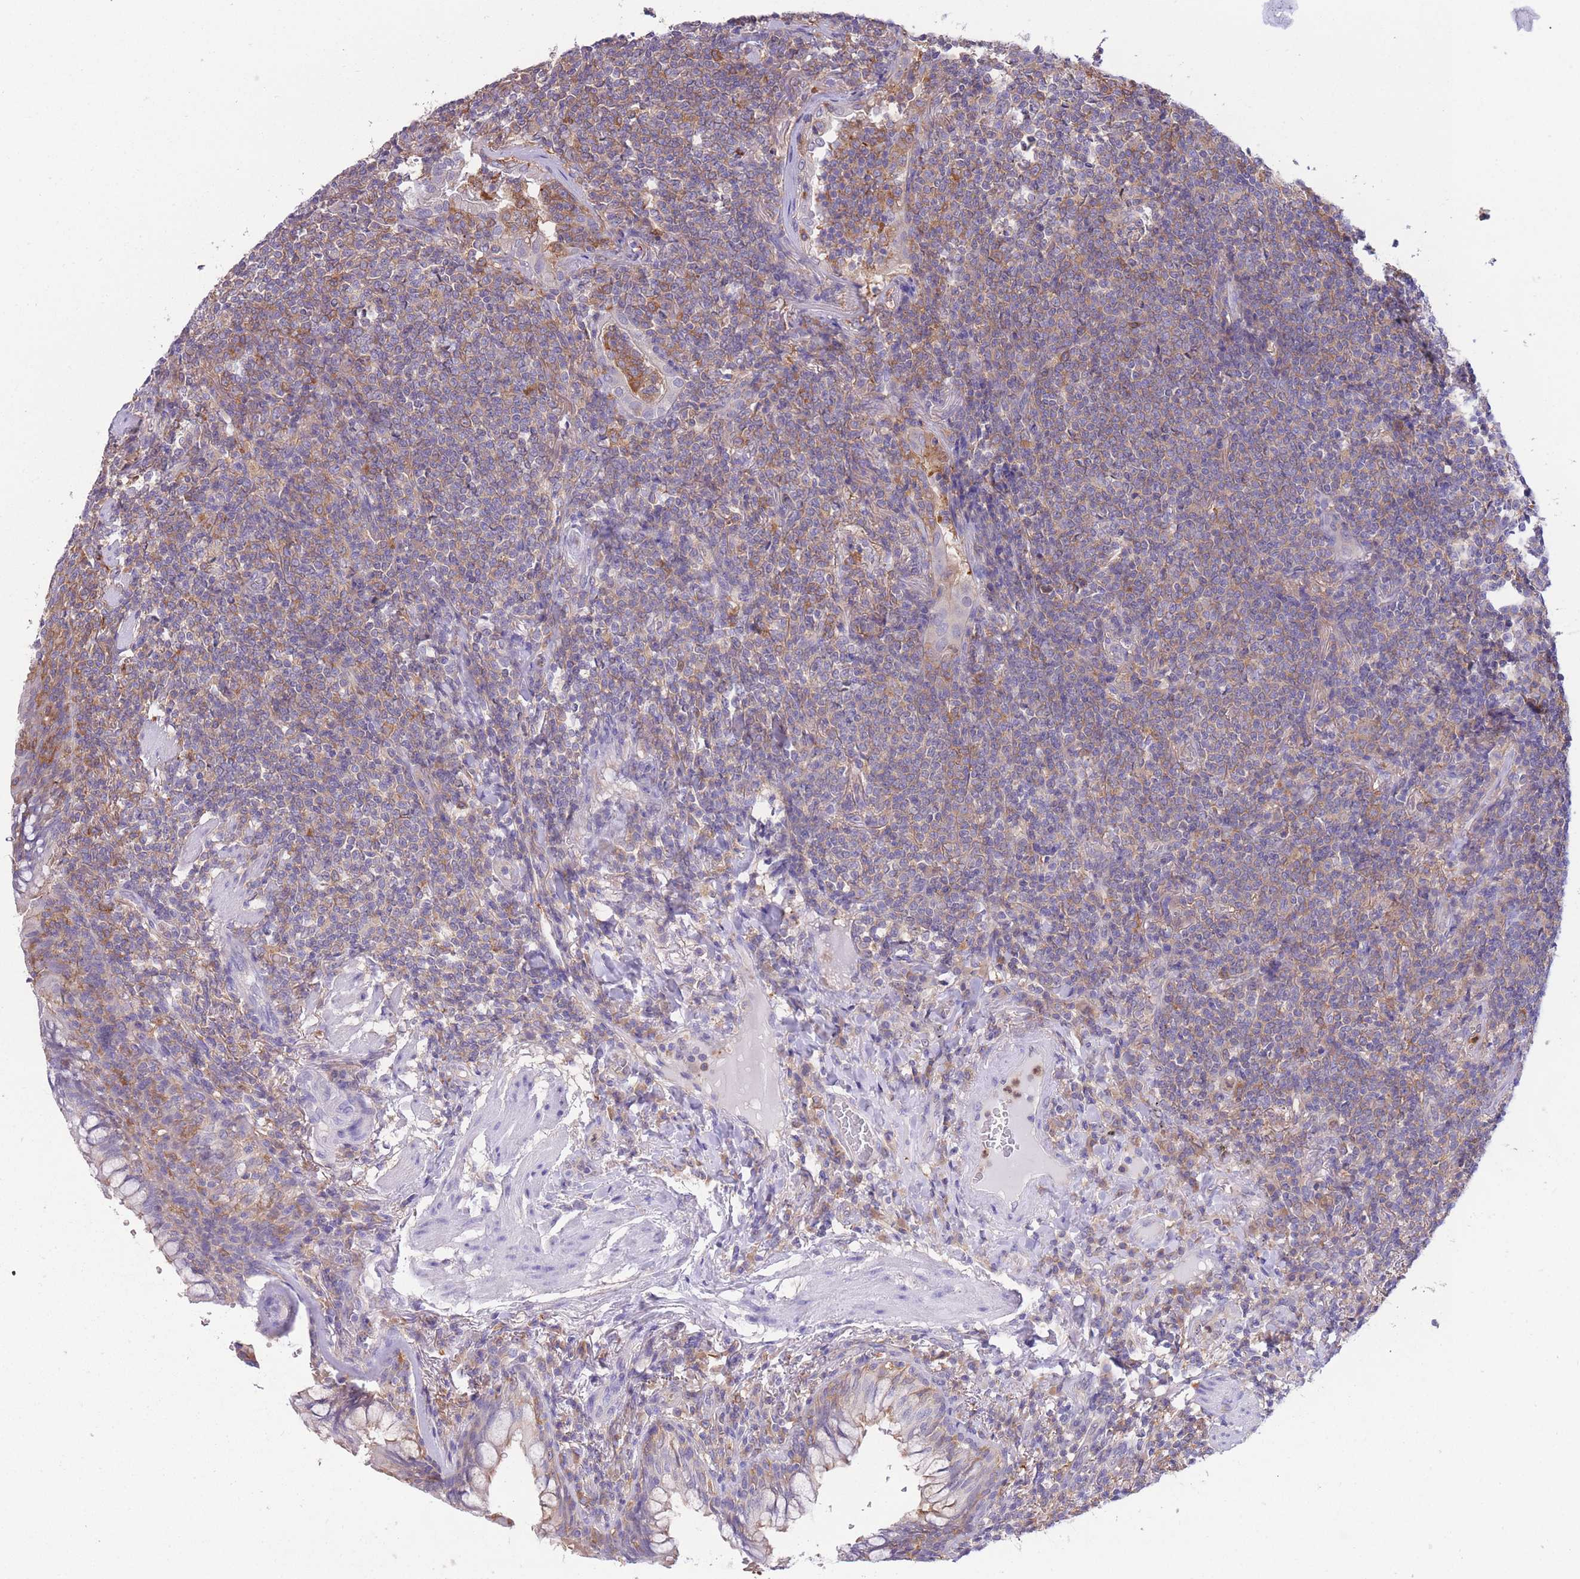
{"staining": {"intensity": "moderate", "quantity": "25%-75%", "location": "cytoplasmic/membranous"}, "tissue": "lymphoma", "cell_type": "Tumor cells", "image_type": "cancer", "snomed": [{"axis": "morphology", "description": "Malignant lymphoma, non-Hodgkin's type, Low grade"}, {"axis": "topography", "description": "Lung"}], "caption": "Moderate cytoplasmic/membranous positivity for a protein is identified in approximately 25%-75% of tumor cells of lymphoma using immunohistochemistry.", "gene": "NAMPT", "patient": {"sex": "female", "age": 71}}